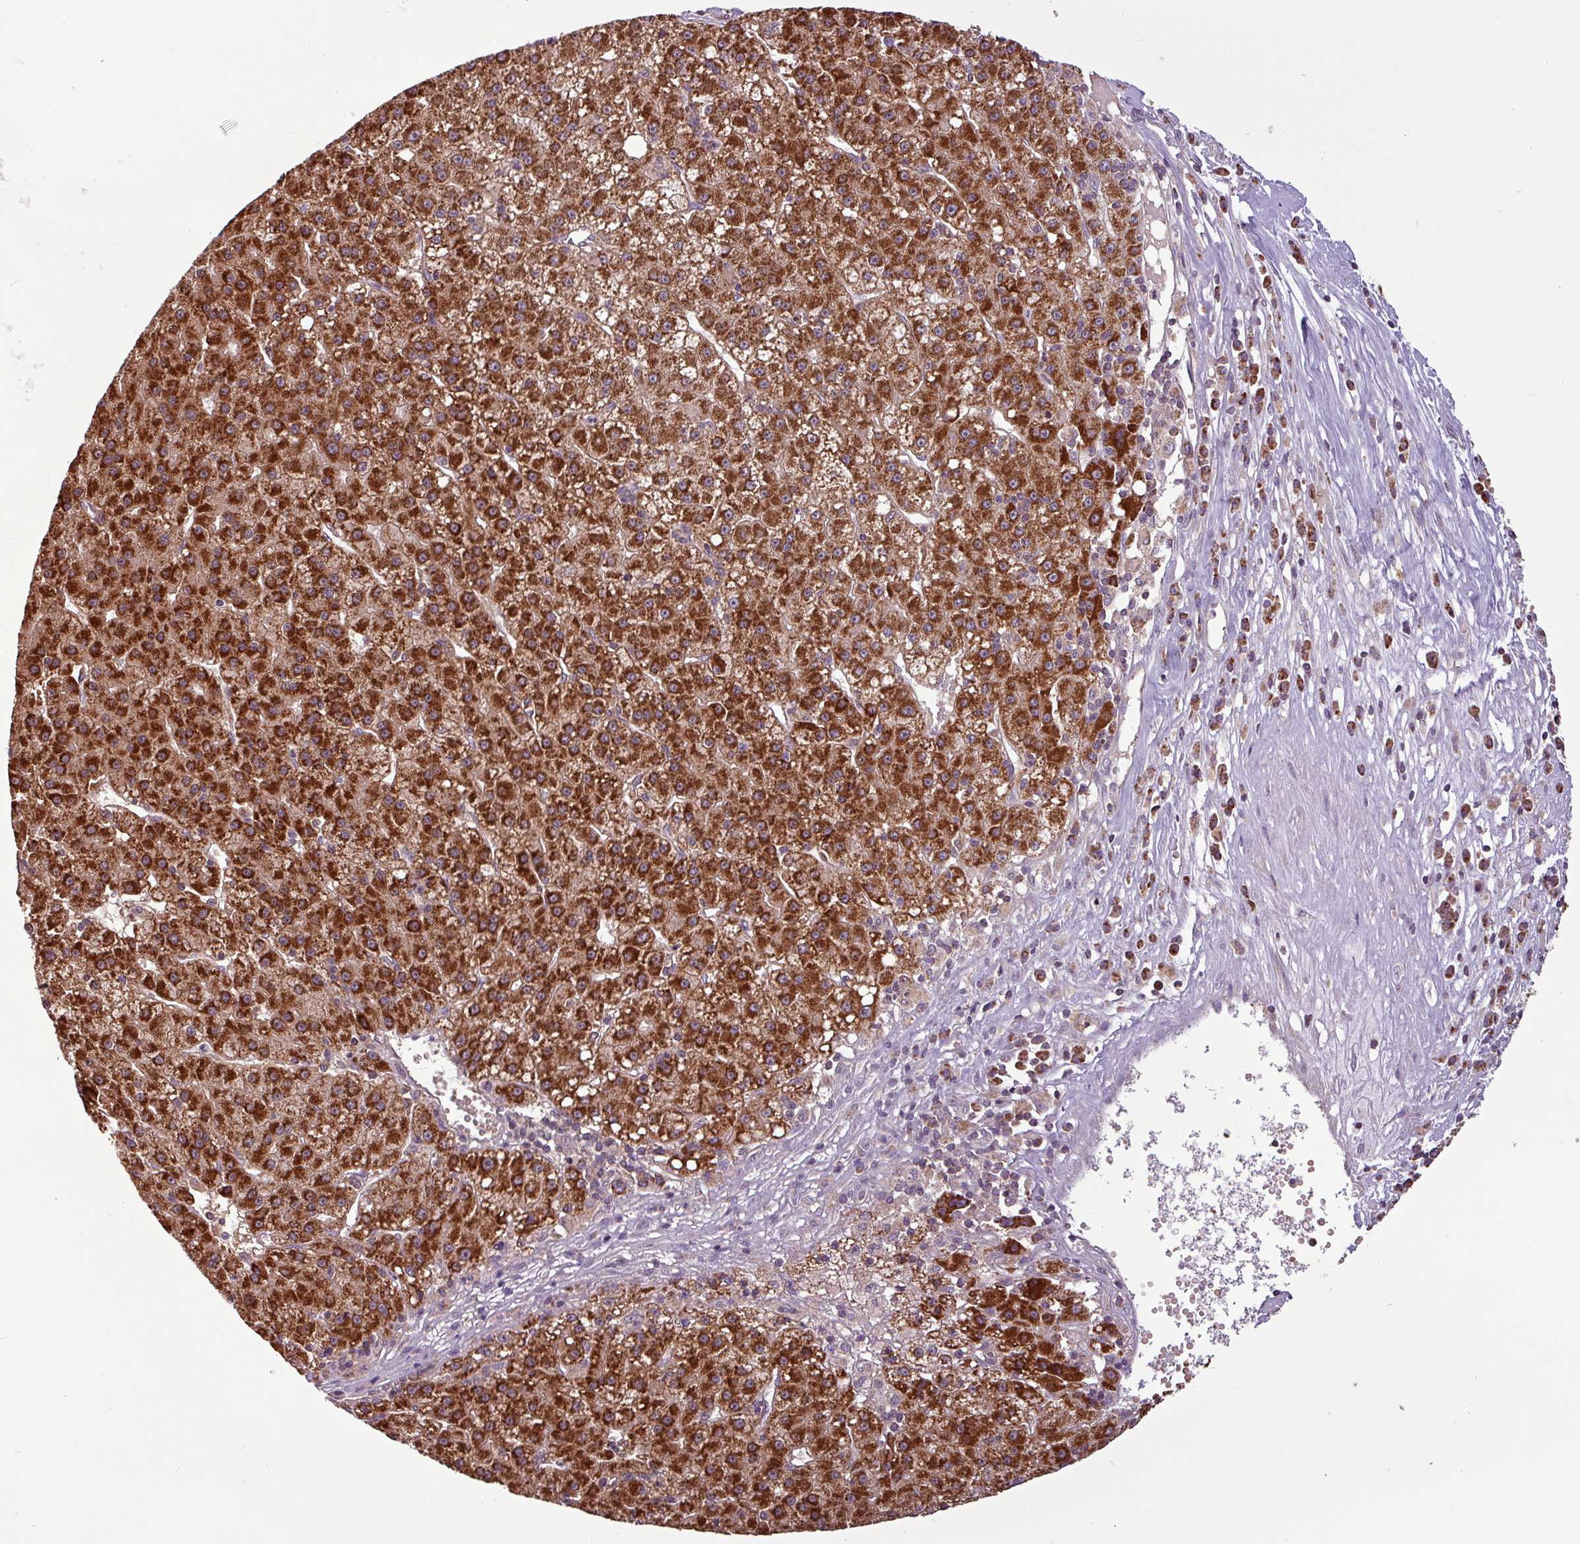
{"staining": {"intensity": "strong", "quantity": ">75%", "location": "cytoplasmic/membranous"}, "tissue": "liver cancer", "cell_type": "Tumor cells", "image_type": "cancer", "snomed": [{"axis": "morphology", "description": "Carcinoma, Hepatocellular, NOS"}, {"axis": "topography", "description": "Liver"}], "caption": "Tumor cells show strong cytoplasmic/membranous staining in about >75% of cells in hepatocellular carcinoma (liver).", "gene": "MCTP2", "patient": {"sex": "male", "age": 76}}